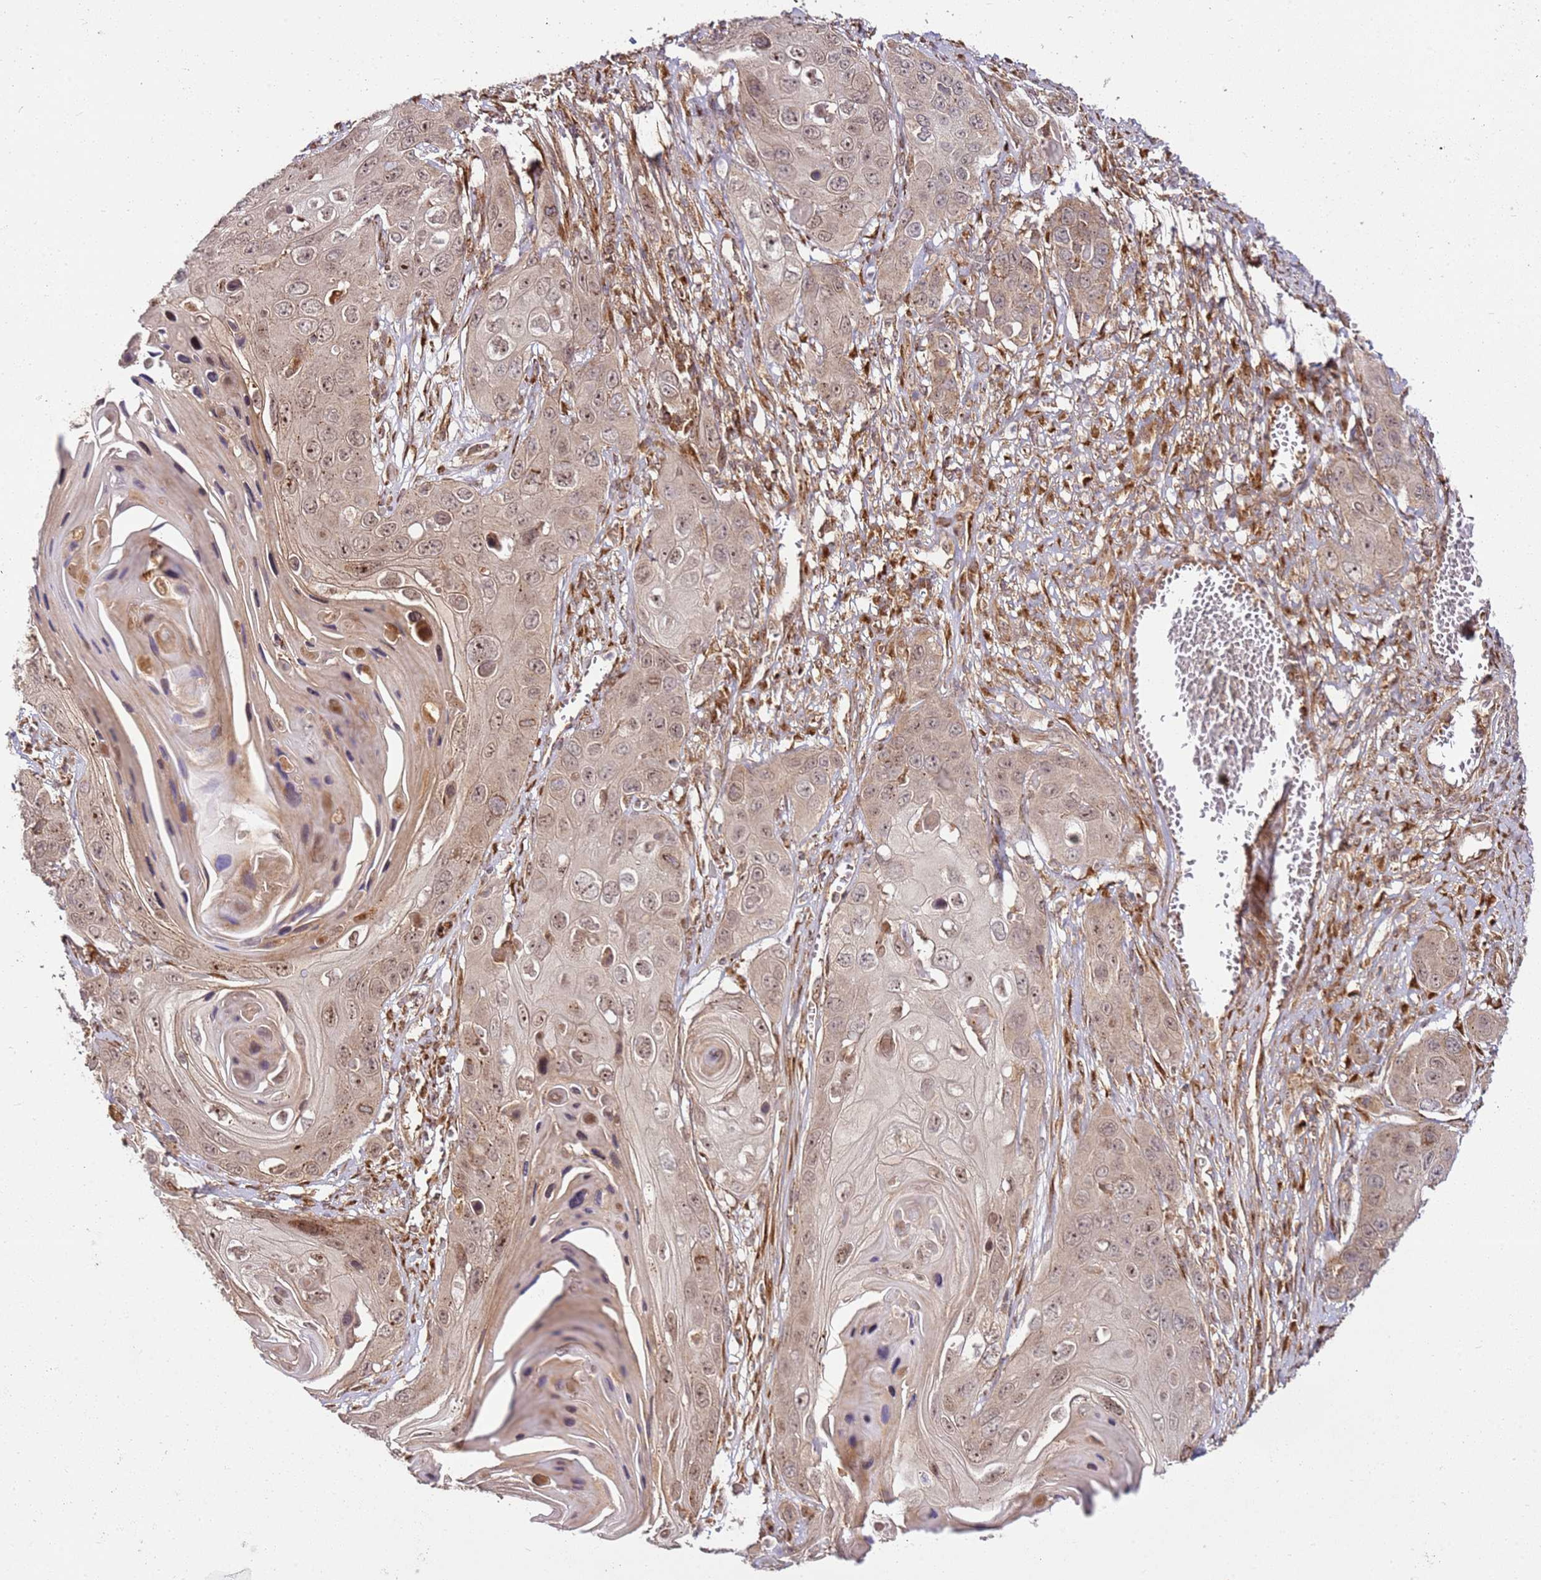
{"staining": {"intensity": "moderate", "quantity": ">75%", "location": "cytoplasmic/membranous,nuclear"}, "tissue": "skin cancer", "cell_type": "Tumor cells", "image_type": "cancer", "snomed": [{"axis": "morphology", "description": "Squamous cell carcinoma, NOS"}, {"axis": "topography", "description": "Skin"}], "caption": "Skin cancer stained for a protein (brown) displays moderate cytoplasmic/membranous and nuclear positive expression in about >75% of tumor cells.", "gene": "RASA3", "patient": {"sex": "male", "age": 55}}